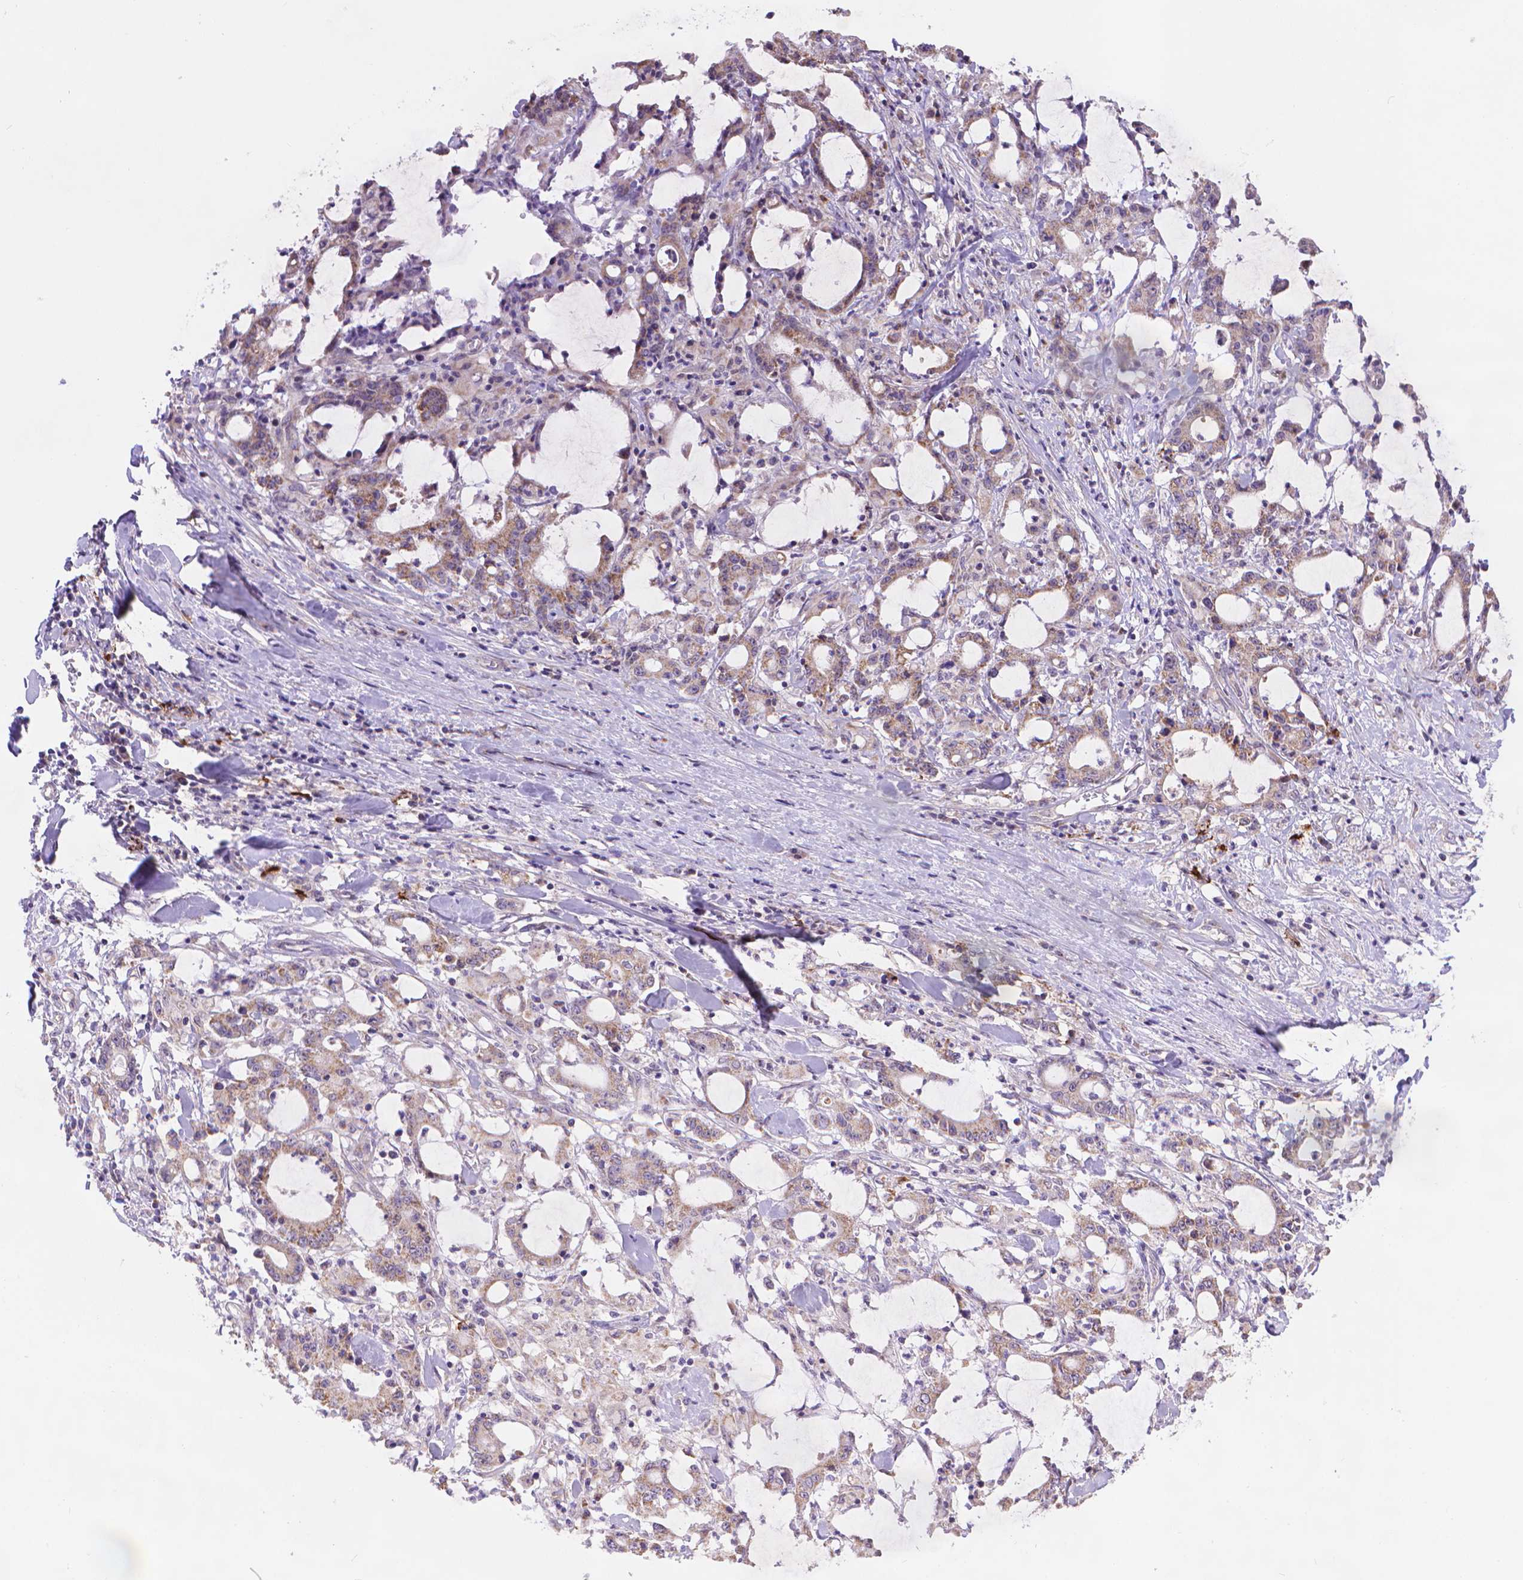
{"staining": {"intensity": "weak", "quantity": ">75%", "location": "cytoplasmic/membranous"}, "tissue": "stomach cancer", "cell_type": "Tumor cells", "image_type": "cancer", "snomed": [{"axis": "morphology", "description": "Adenocarcinoma, NOS"}, {"axis": "topography", "description": "Stomach, upper"}], "caption": "About >75% of tumor cells in stomach cancer (adenocarcinoma) exhibit weak cytoplasmic/membranous protein staining as visualized by brown immunohistochemical staining.", "gene": "CYYR1", "patient": {"sex": "male", "age": 68}}